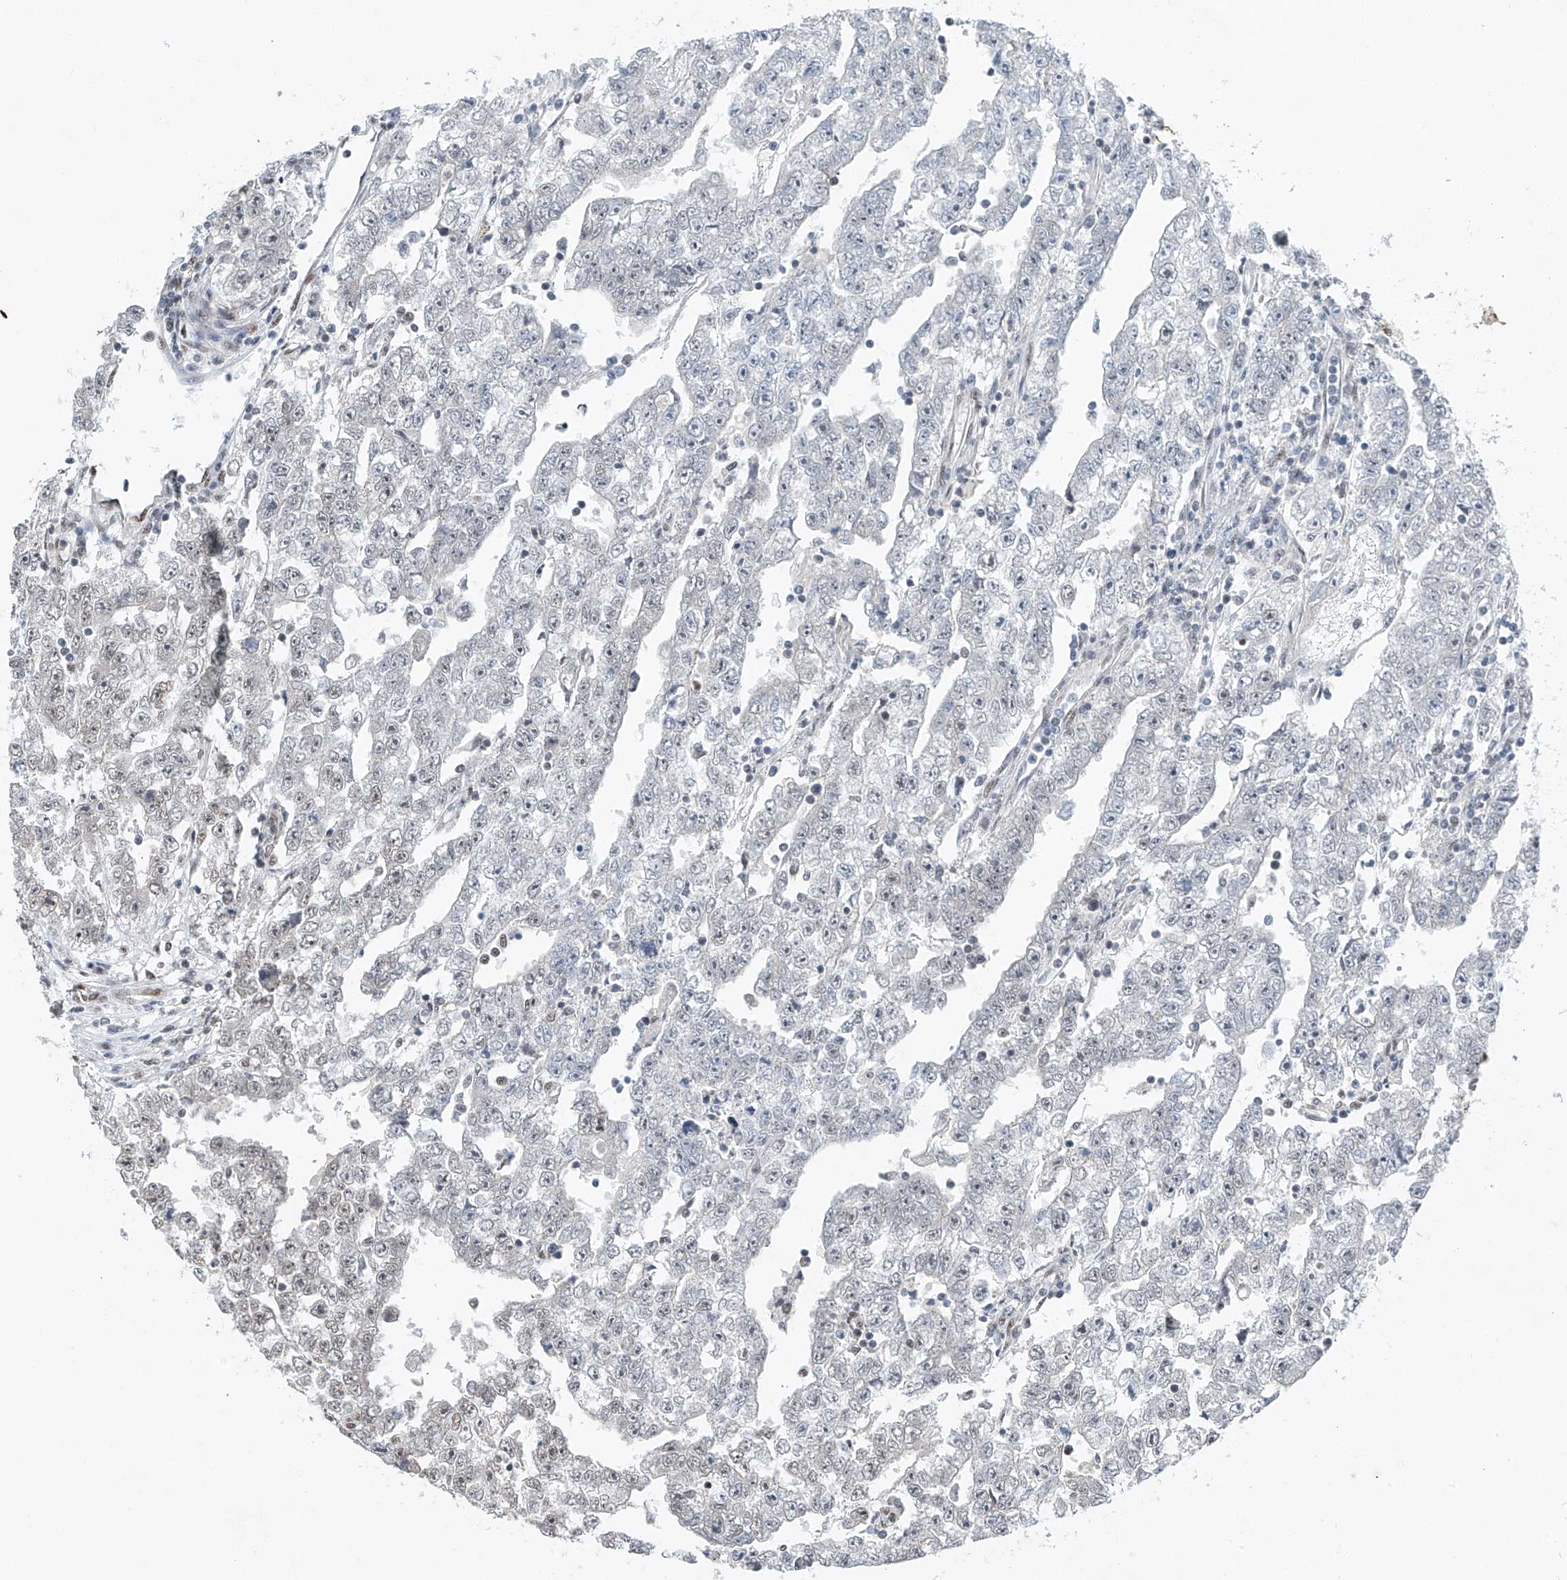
{"staining": {"intensity": "weak", "quantity": "<25%", "location": "nuclear"}, "tissue": "testis cancer", "cell_type": "Tumor cells", "image_type": "cancer", "snomed": [{"axis": "morphology", "description": "Carcinoma, Embryonal, NOS"}, {"axis": "topography", "description": "Testis"}], "caption": "IHC photomicrograph of human embryonal carcinoma (testis) stained for a protein (brown), which displays no positivity in tumor cells.", "gene": "TAF8", "patient": {"sex": "male", "age": 25}}